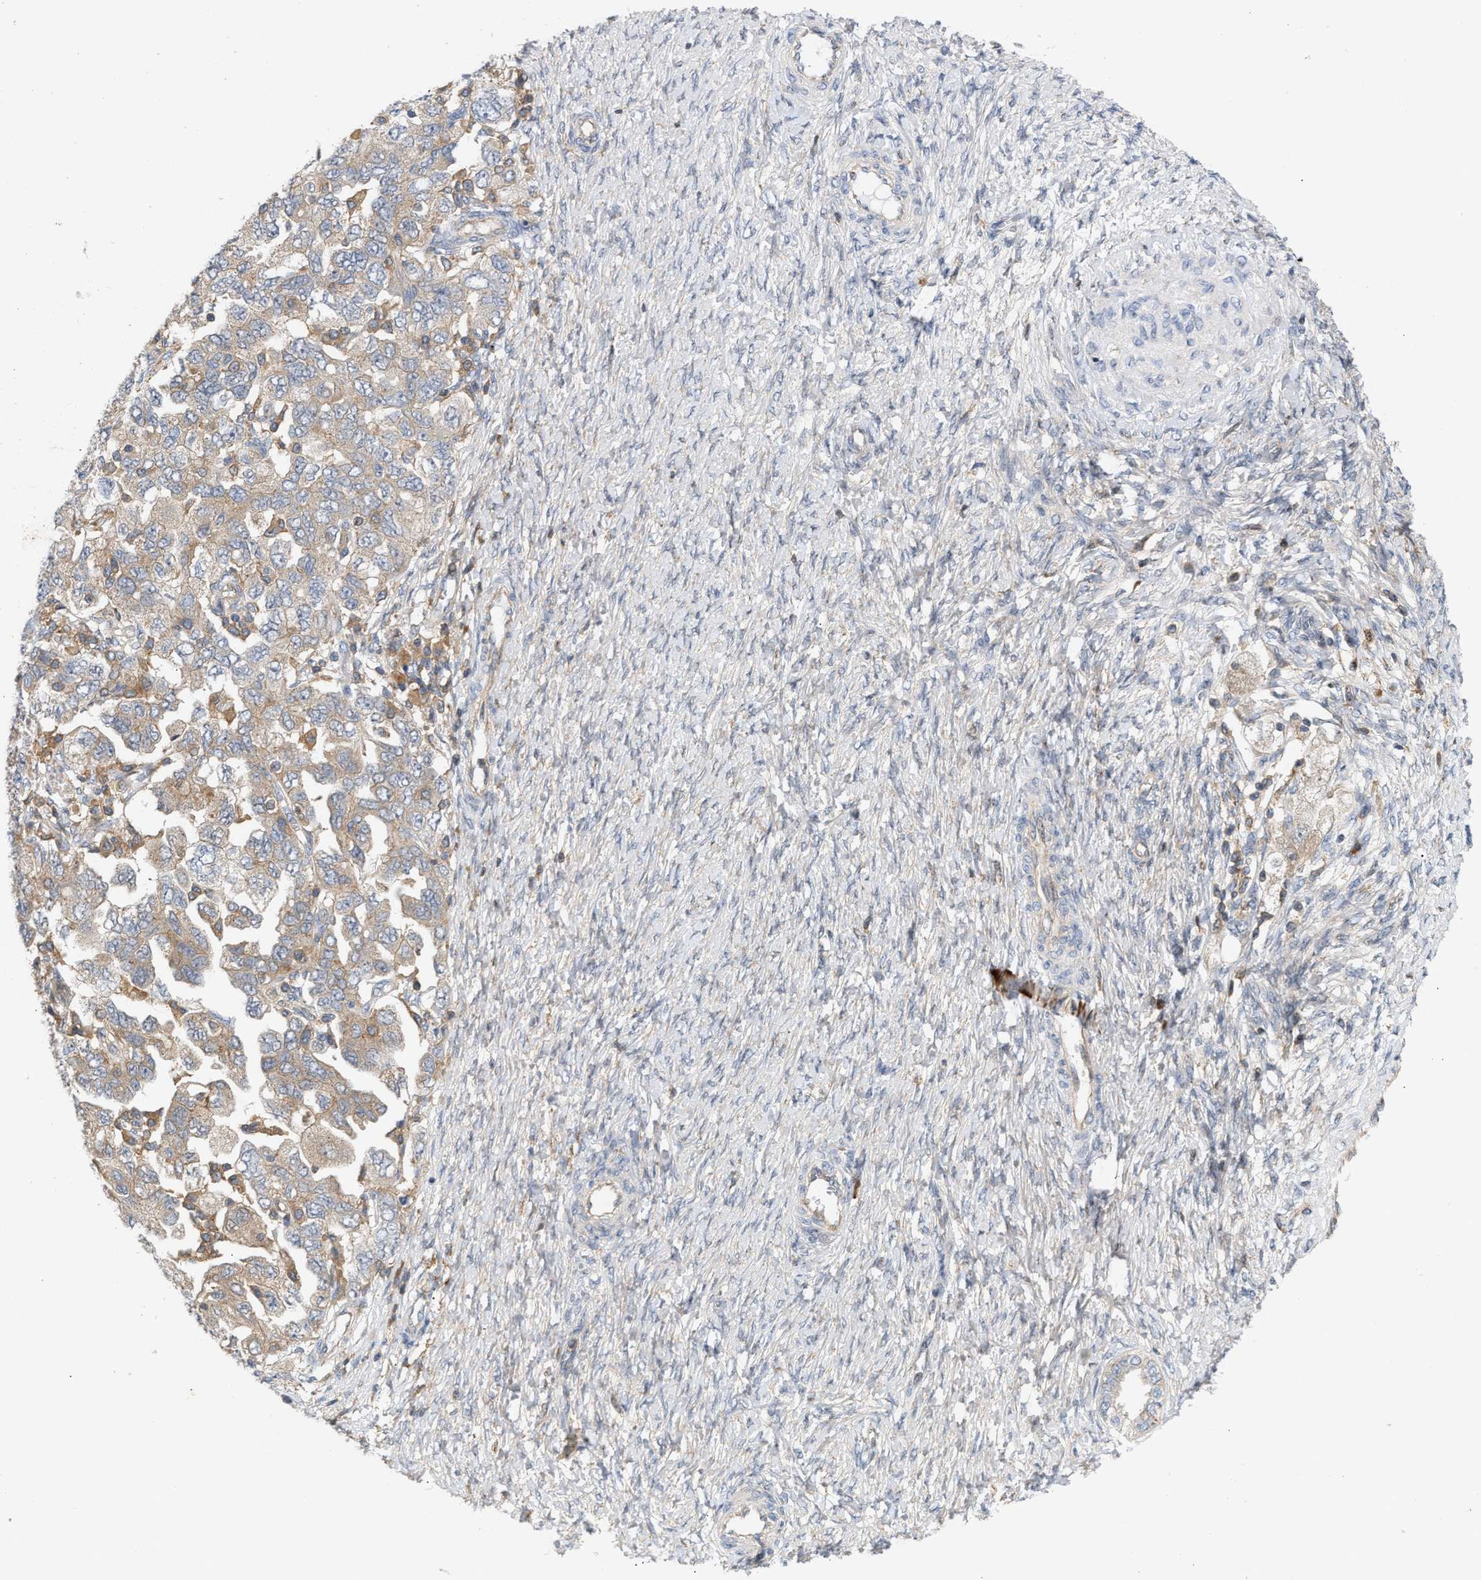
{"staining": {"intensity": "weak", "quantity": ">75%", "location": "cytoplasmic/membranous"}, "tissue": "ovarian cancer", "cell_type": "Tumor cells", "image_type": "cancer", "snomed": [{"axis": "morphology", "description": "Carcinoma, NOS"}, {"axis": "morphology", "description": "Cystadenocarcinoma, serous, NOS"}, {"axis": "topography", "description": "Ovary"}], "caption": "The micrograph exhibits immunohistochemical staining of ovarian cancer. There is weak cytoplasmic/membranous staining is seen in approximately >75% of tumor cells.", "gene": "DBNL", "patient": {"sex": "female", "age": 69}}